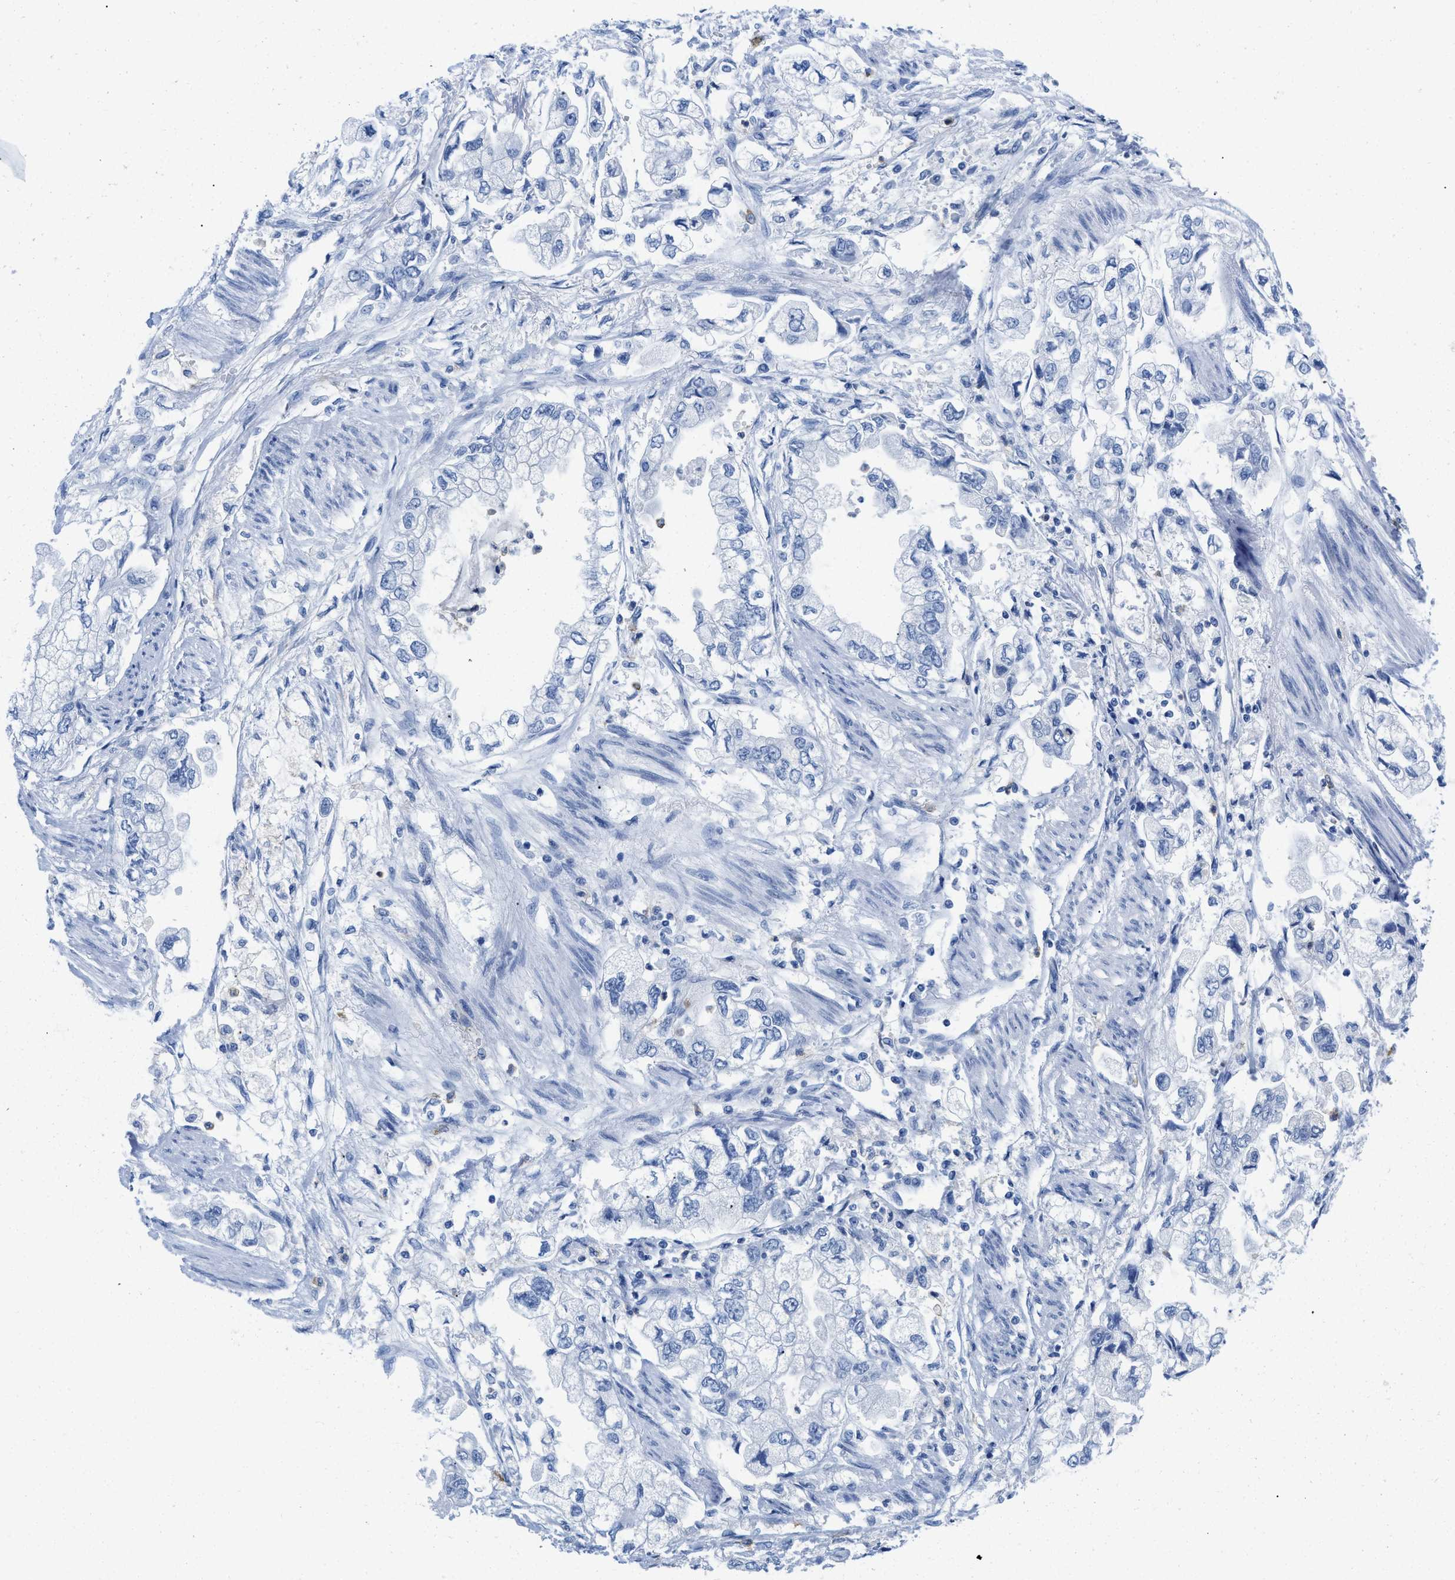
{"staining": {"intensity": "negative", "quantity": "none", "location": "none"}, "tissue": "stomach cancer", "cell_type": "Tumor cells", "image_type": "cancer", "snomed": [{"axis": "morphology", "description": "Normal tissue, NOS"}, {"axis": "morphology", "description": "Adenocarcinoma, NOS"}, {"axis": "topography", "description": "Stomach"}], "caption": "The histopathology image exhibits no staining of tumor cells in adenocarcinoma (stomach). Brightfield microscopy of immunohistochemistry stained with DAB (3,3'-diaminobenzidine) (brown) and hematoxylin (blue), captured at high magnification.", "gene": "CR1", "patient": {"sex": "male", "age": 62}}